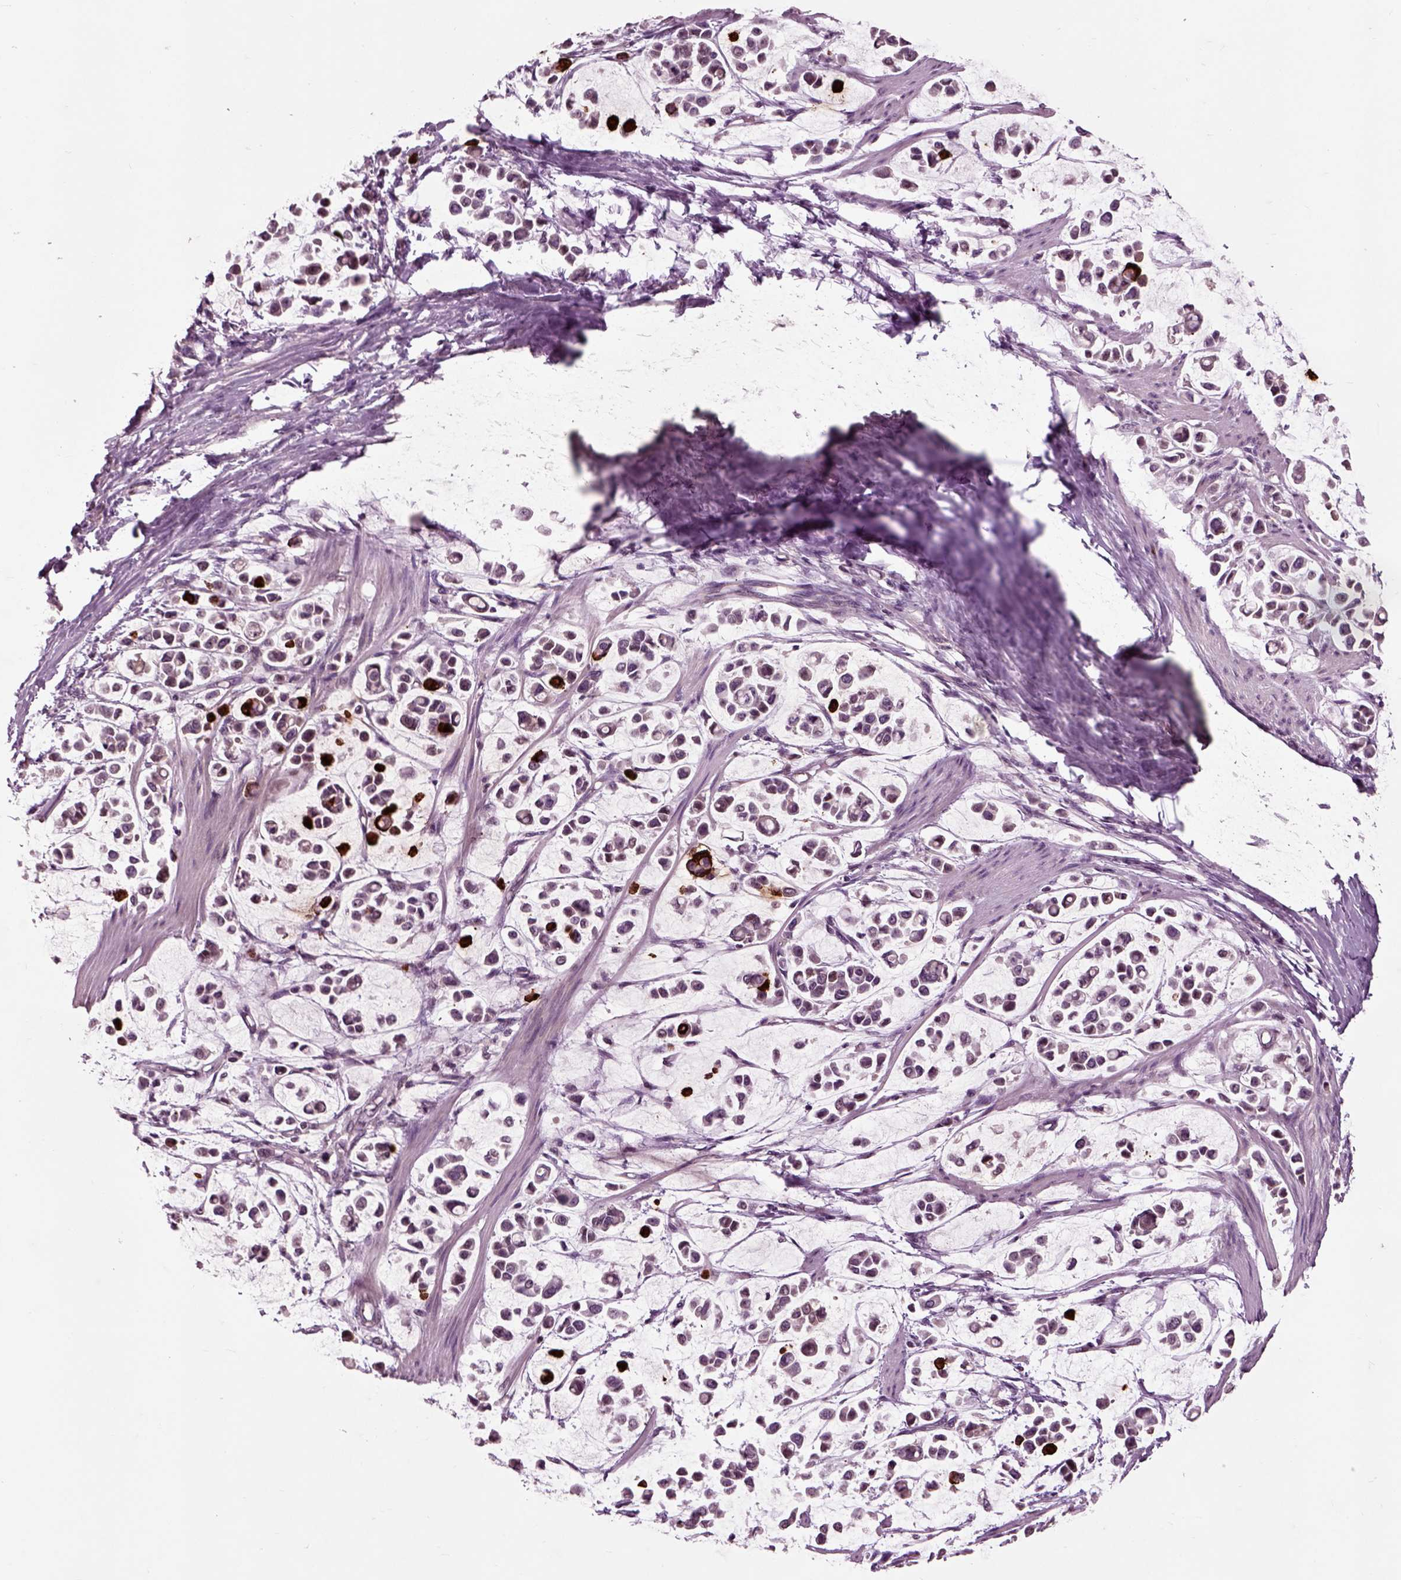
{"staining": {"intensity": "strong", "quantity": "<25%", "location": "cytoplasmic/membranous"}, "tissue": "stomach cancer", "cell_type": "Tumor cells", "image_type": "cancer", "snomed": [{"axis": "morphology", "description": "Adenocarcinoma, NOS"}, {"axis": "topography", "description": "Stomach"}], "caption": "Immunohistochemical staining of stomach adenocarcinoma exhibits strong cytoplasmic/membranous protein staining in approximately <25% of tumor cells.", "gene": "CHGB", "patient": {"sex": "male", "age": 82}}